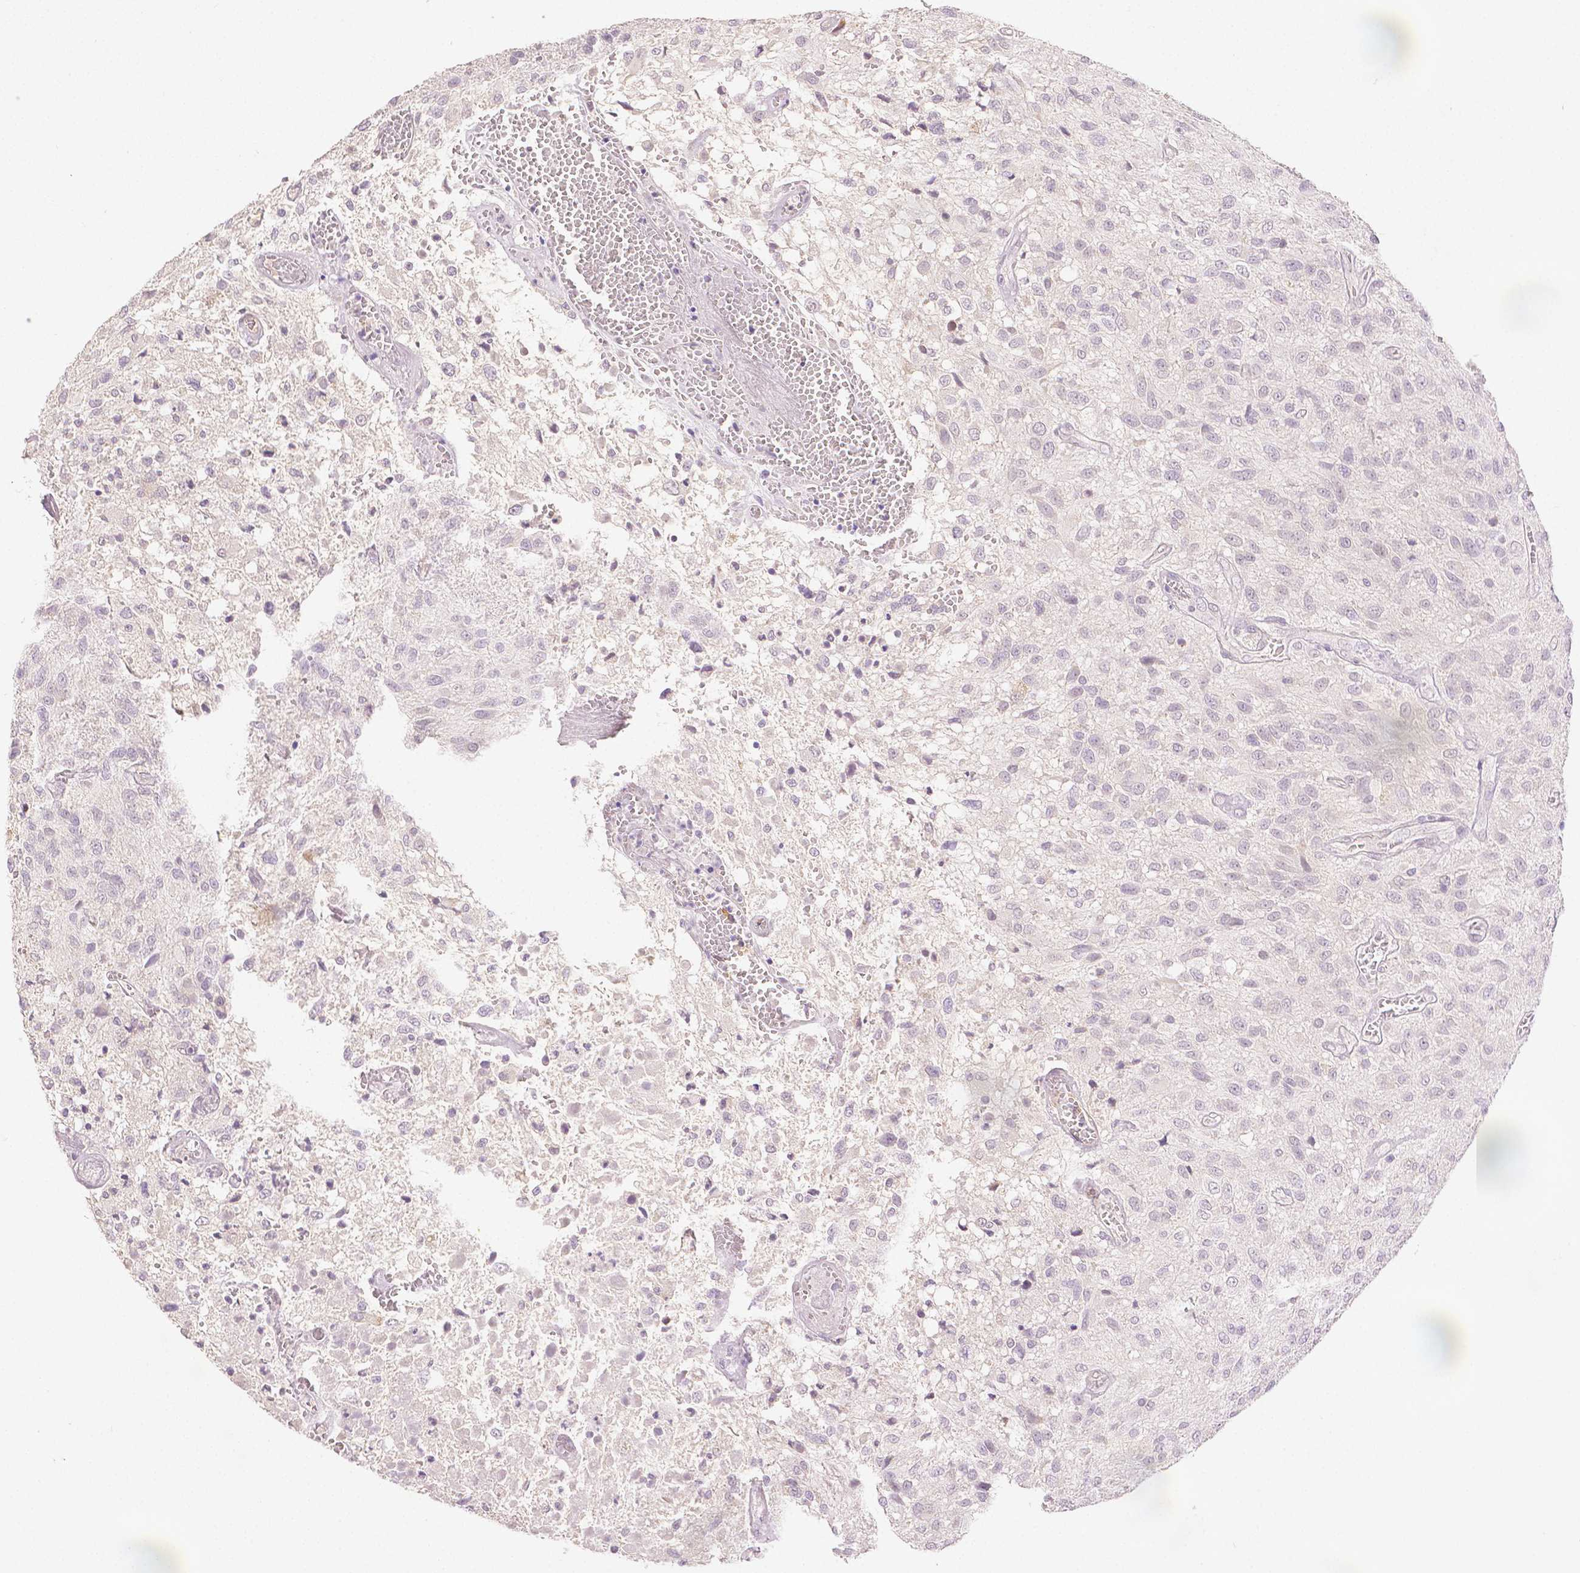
{"staining": {"intensity": "negative", "quantity": "none", "location": "none"}, "tissue": "glioma", "cell_type": "Tumor cells", "image_type": "cancer", "snomed": [{"axis": "morphology", "description": "Glioma, malignant, Low grade"}, {"axis": "topography", "description": "Brain"}], "caption": "A photomicrograph of glioma stained for a protein shows no brown staining in tumor cells. The staining is performed using DAB brown chromogen with nuclei counter-stained in using hematoxylin.", "gene": "TGM1", "patient": {"sex": "male", "age": 66}}